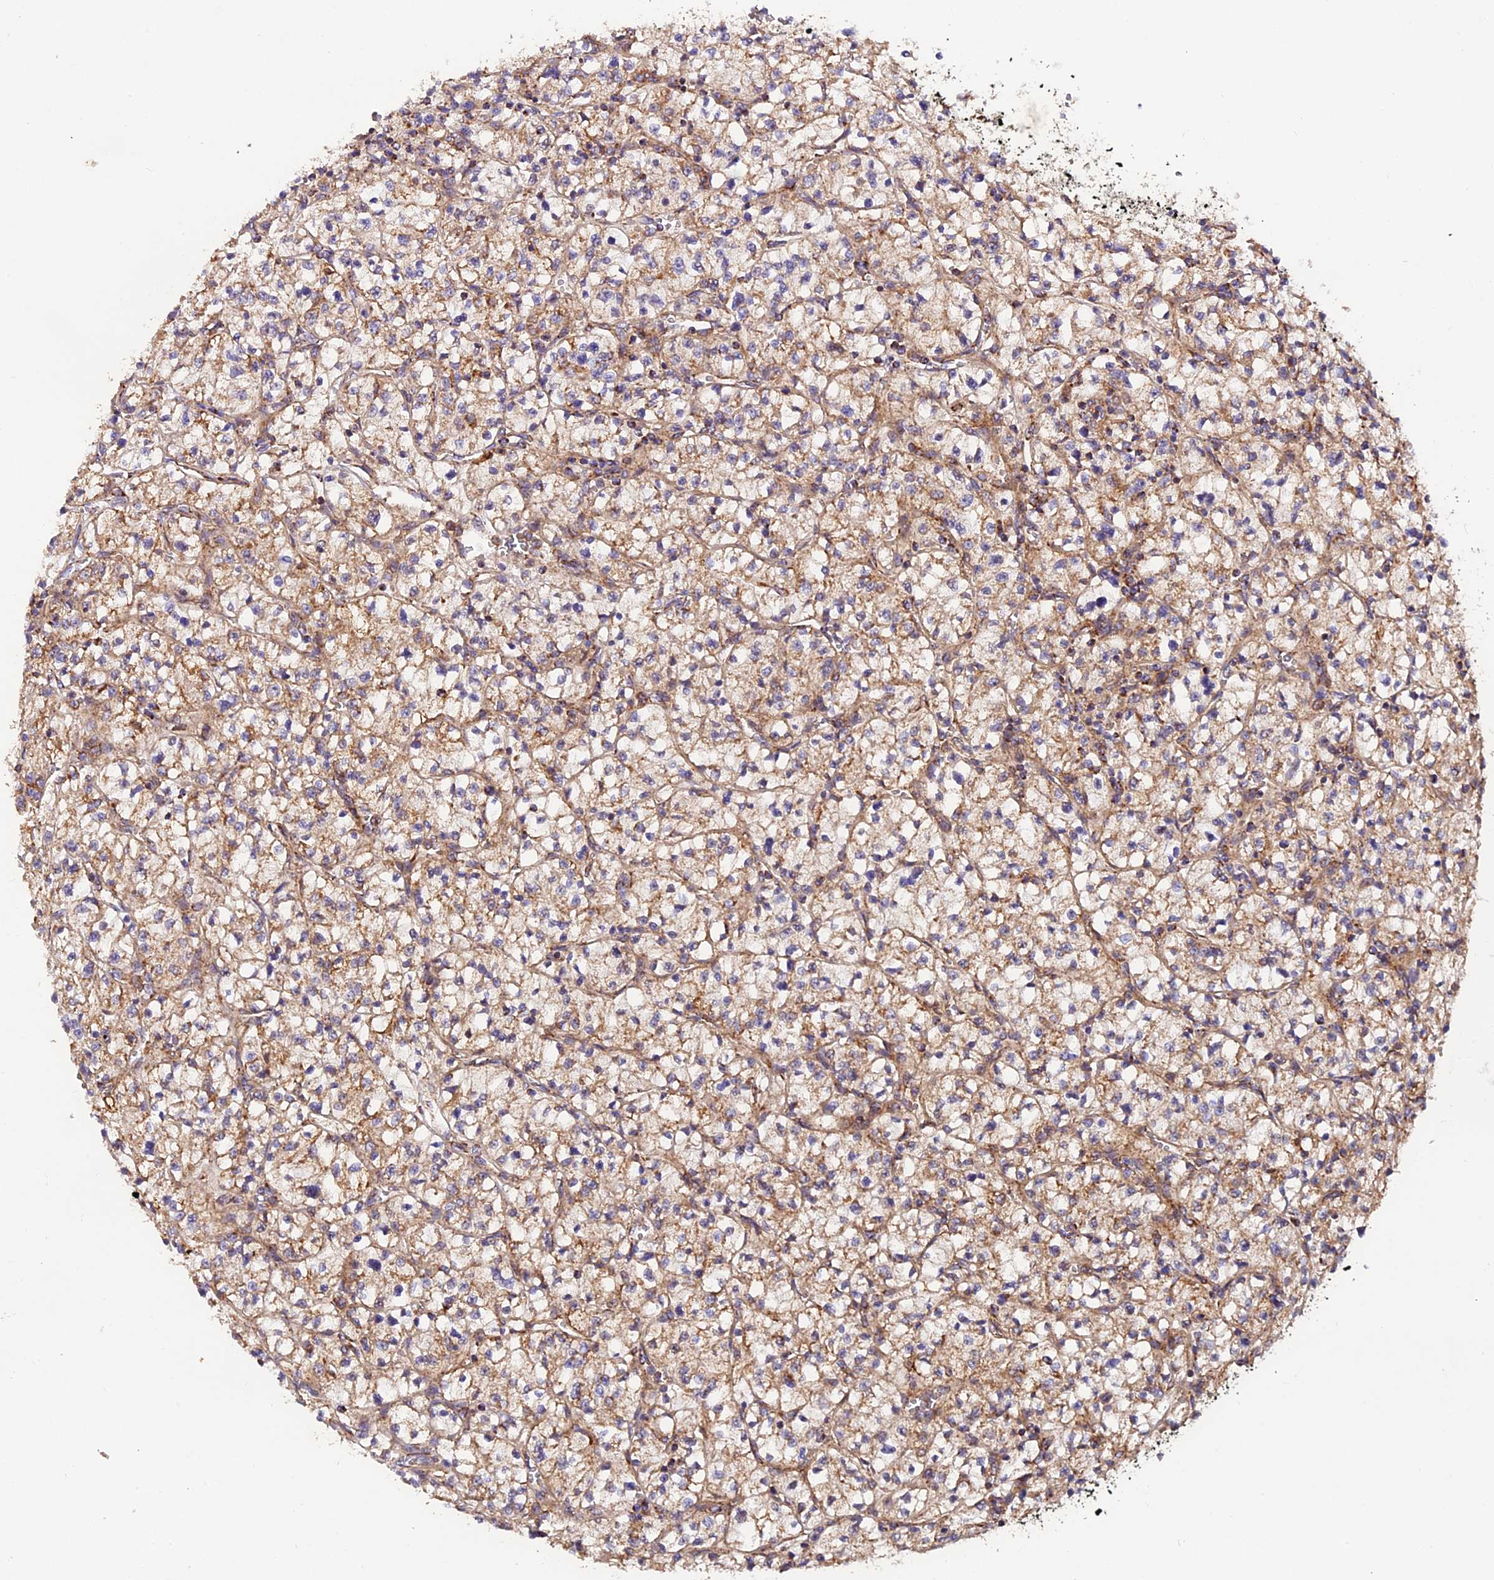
{"staining": {"intensity": "moderate", "quantity": ">75%", "location": "cytoplasmic/membranous"}, "tissue": "renal cancer", "cell_type": "Tumor cells", "image_type": "cancer", "snomed": [{"axis": "morphology", "description": "Adenocarcinoma, NOS"}, {"axis": "topography", "description": "Kidney"}], "caption": "High-power microscopy captured an IHC micrograph of adenocarcinoma (renal), revealing moderate cytoplasmic/membranous staining in approximately >75% of tumor cells.", "gene": "NDUFA8", "patient": {"sex": "female", "age": 64}}